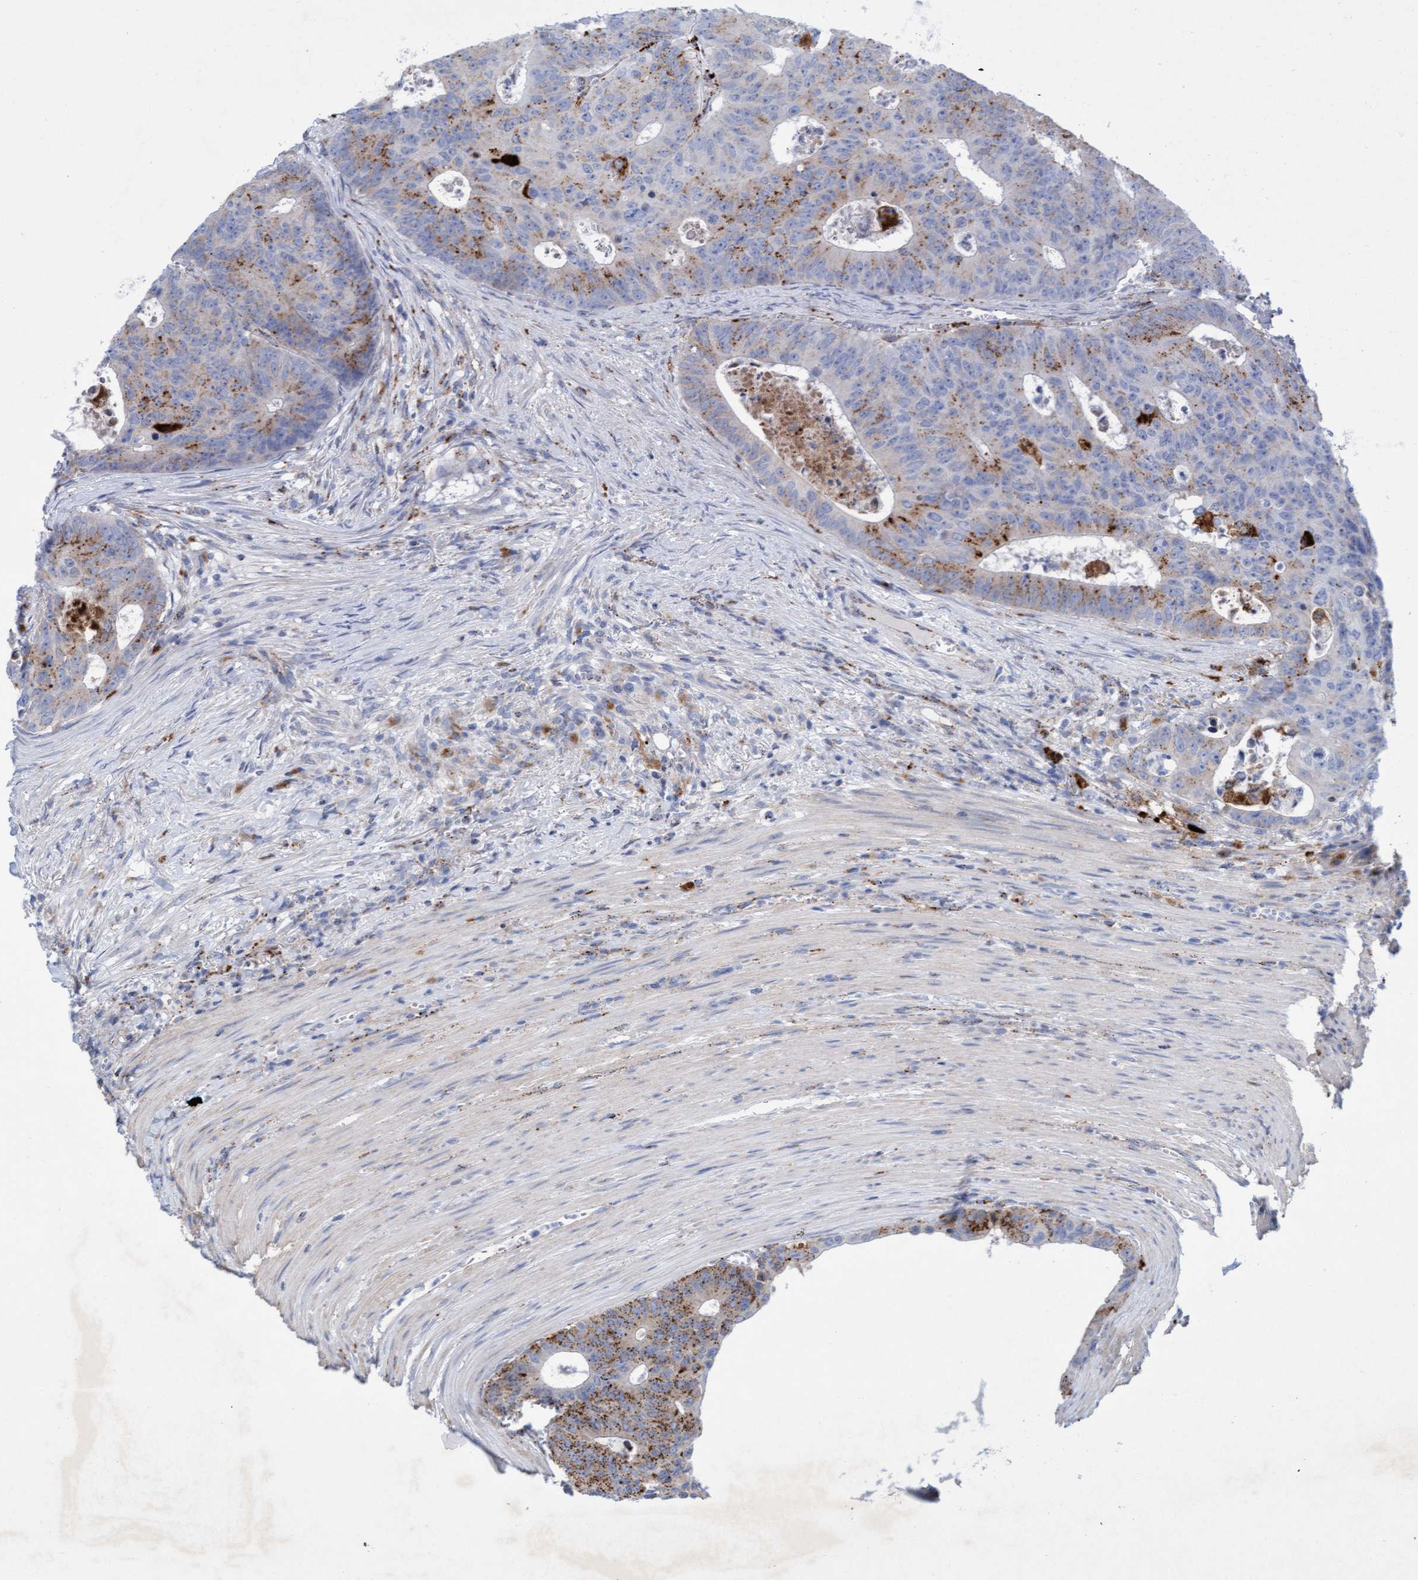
{"staining": {"intensity": "moderate", "quantity": "25%-75%", "location": "cytoplasmic/membranous"}, "tissue": "colorectal cancer", "cell_type": "Tumor cells", "image_type": "cancer", "snomed": [{"axis": "morphology", "description": "Adenocarcinoma, NOS"}, {"axis": "topography", "description": "Colon"}], "caption": "A high-resolution image shows immunohistochemistry staining of colorectal adenocarcinoma, which demonstrates moderate cytoplasmic/membranous positivity in about 25%-75% of tumor cells.", "gene": "SGSH", "patient": {"sex": "male", "age": 87}}